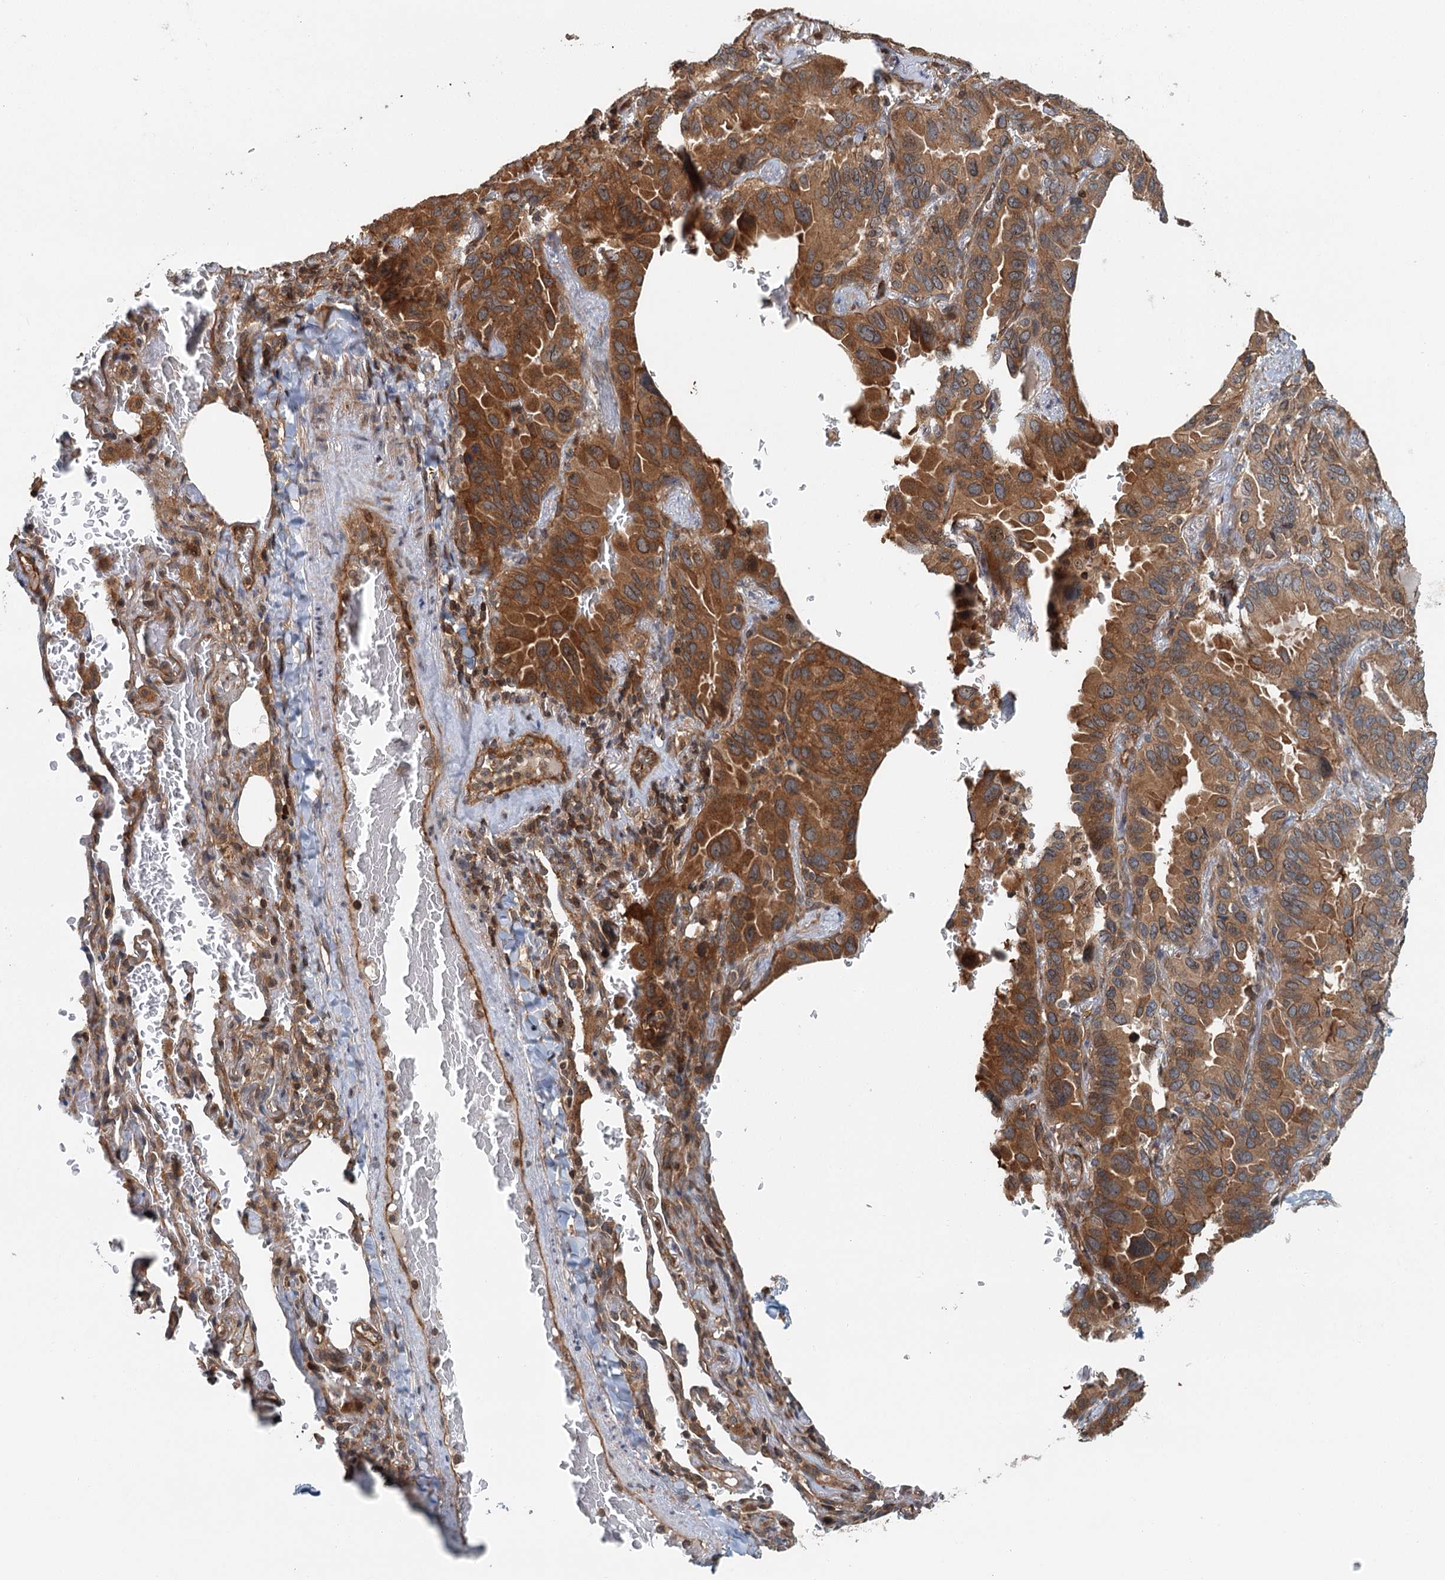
{"staining": {"intensity": "strong", "quantity": "25%-75%", "location": "cytoplasmic/membranous"}, "tissue": "lung cancer", "cell_type": "Tumor cells", "image_type": "cancer", "snomed": [{"axis": "morphology", "description": "Adenocarcinoma, NOS"}, {"axis": "topography", "description": "Lung"}], "caption": "About 25%-75% of tumor cells in human adenocarcinoma (lung) exhibit strong cytoplasmic/membranous protein staining as visualized by brown immunohistochemical staining.", "gene": "ZNF527", "patient": {"sex": "male", "age": 64}}